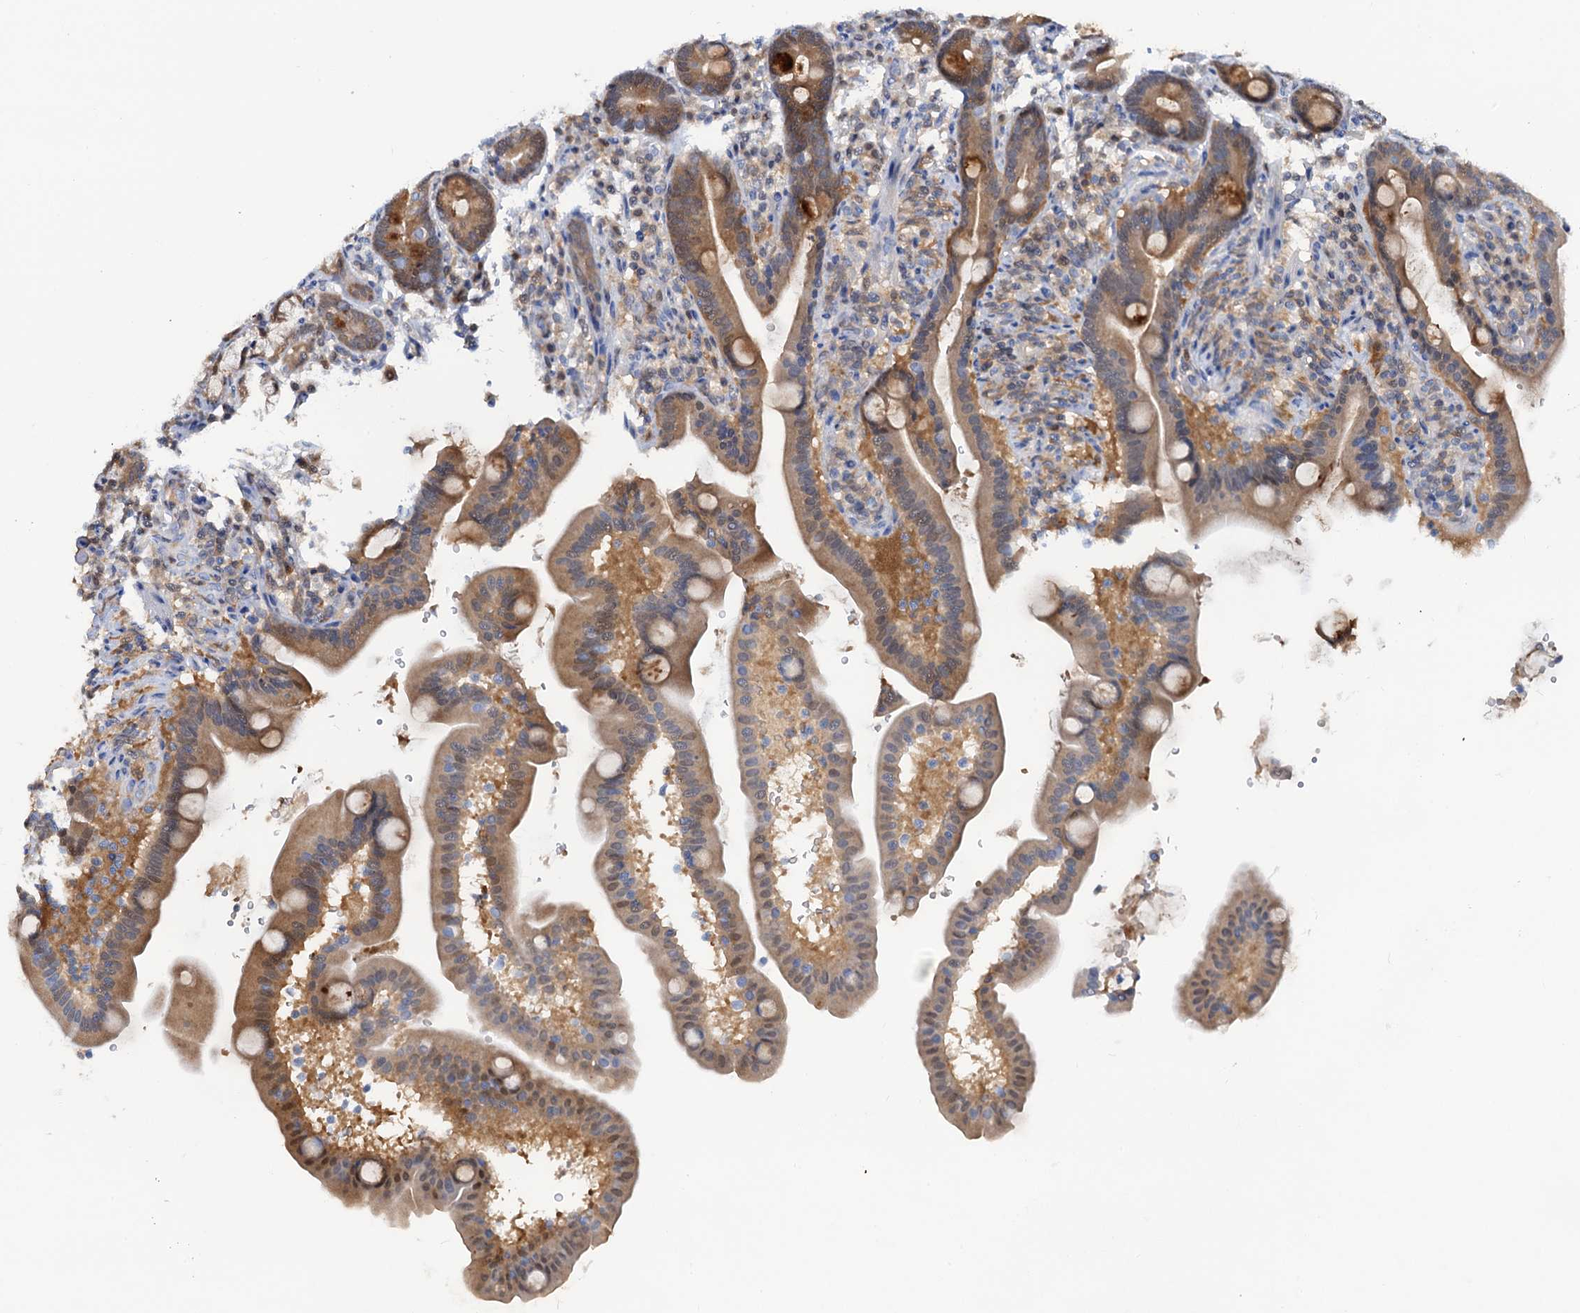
{"staining": {"intensity": "moderate", "quantity": "25%-75%", "location": "cytoplasmic/membranous"}, "tissue": "duodenum", "cell_type": "Glandular cells", "image_type": "normal", "snomed": [{"axis": "morphology", "description": "Normal tissue, NOS"}, {"axis": "topography", "description": "Duodenum"}], "caption": "DAB (3,3'-diaminobenzidine) immunohistochemical staining of normal duodenum demonstrates moderate cytoplasmic/membranous protein positivity in approximately 25%-75% of glandular cells.", "gene": "FAH", "patient": {"sex": "male", "age": 54}}